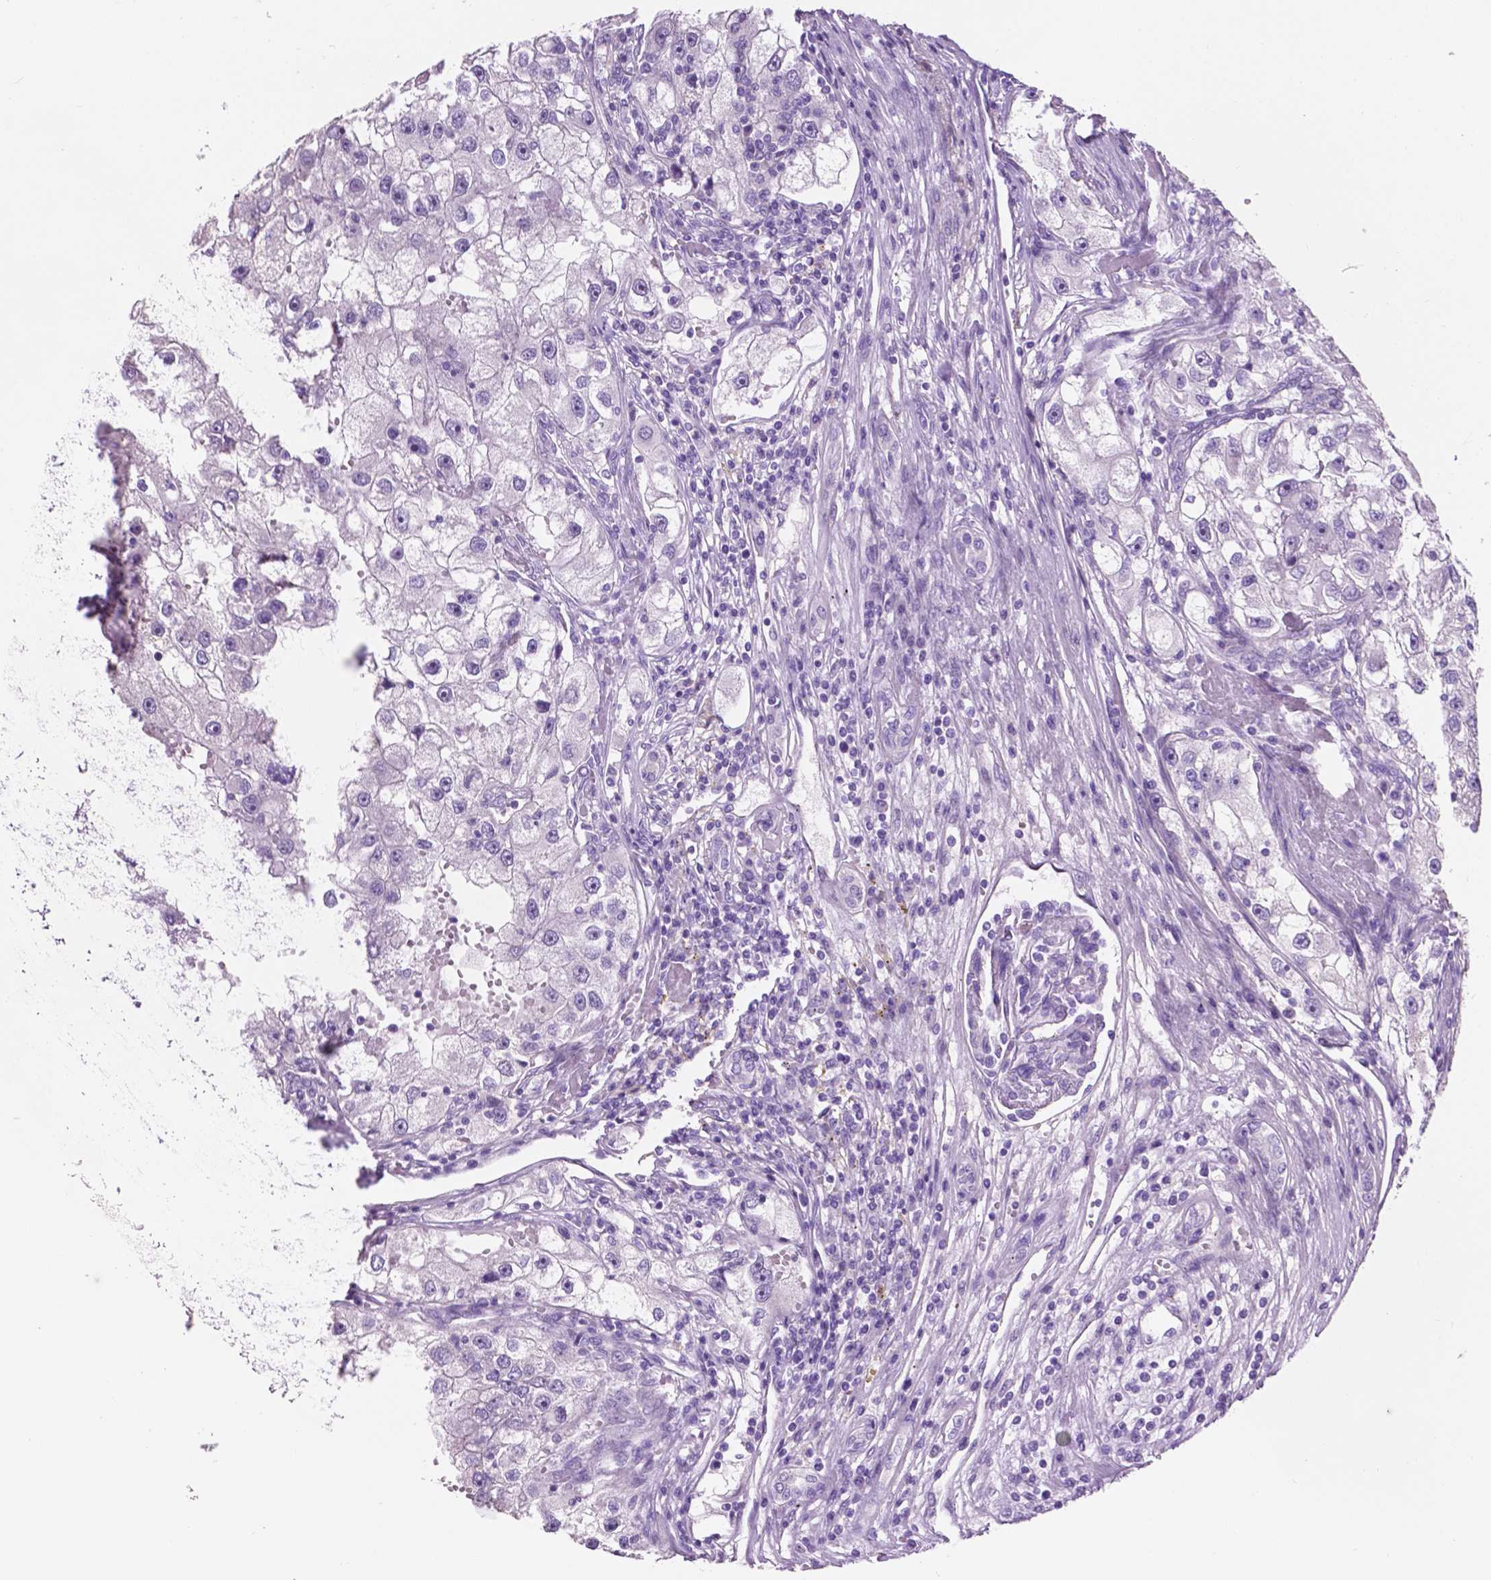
{"staining": {"intensity": "negative", "quantity": "none", "location": "none"}, "tissue": "renal cancer", "cell_type": "Tumor cells", "image_type": "cancer", "snomed": [{"axis": "morphology", "description": "Adenocarcinoma, NOS"}, {"axis": "topography", "description": "Kidney"}], "caption": "Immunohistochemistry photomicrograph of renal cancer stained for a protein (brown), which displays no expression in tumor cells.", "gene": "CLDN17", "patient": {"sex": "male", "age": 63}}